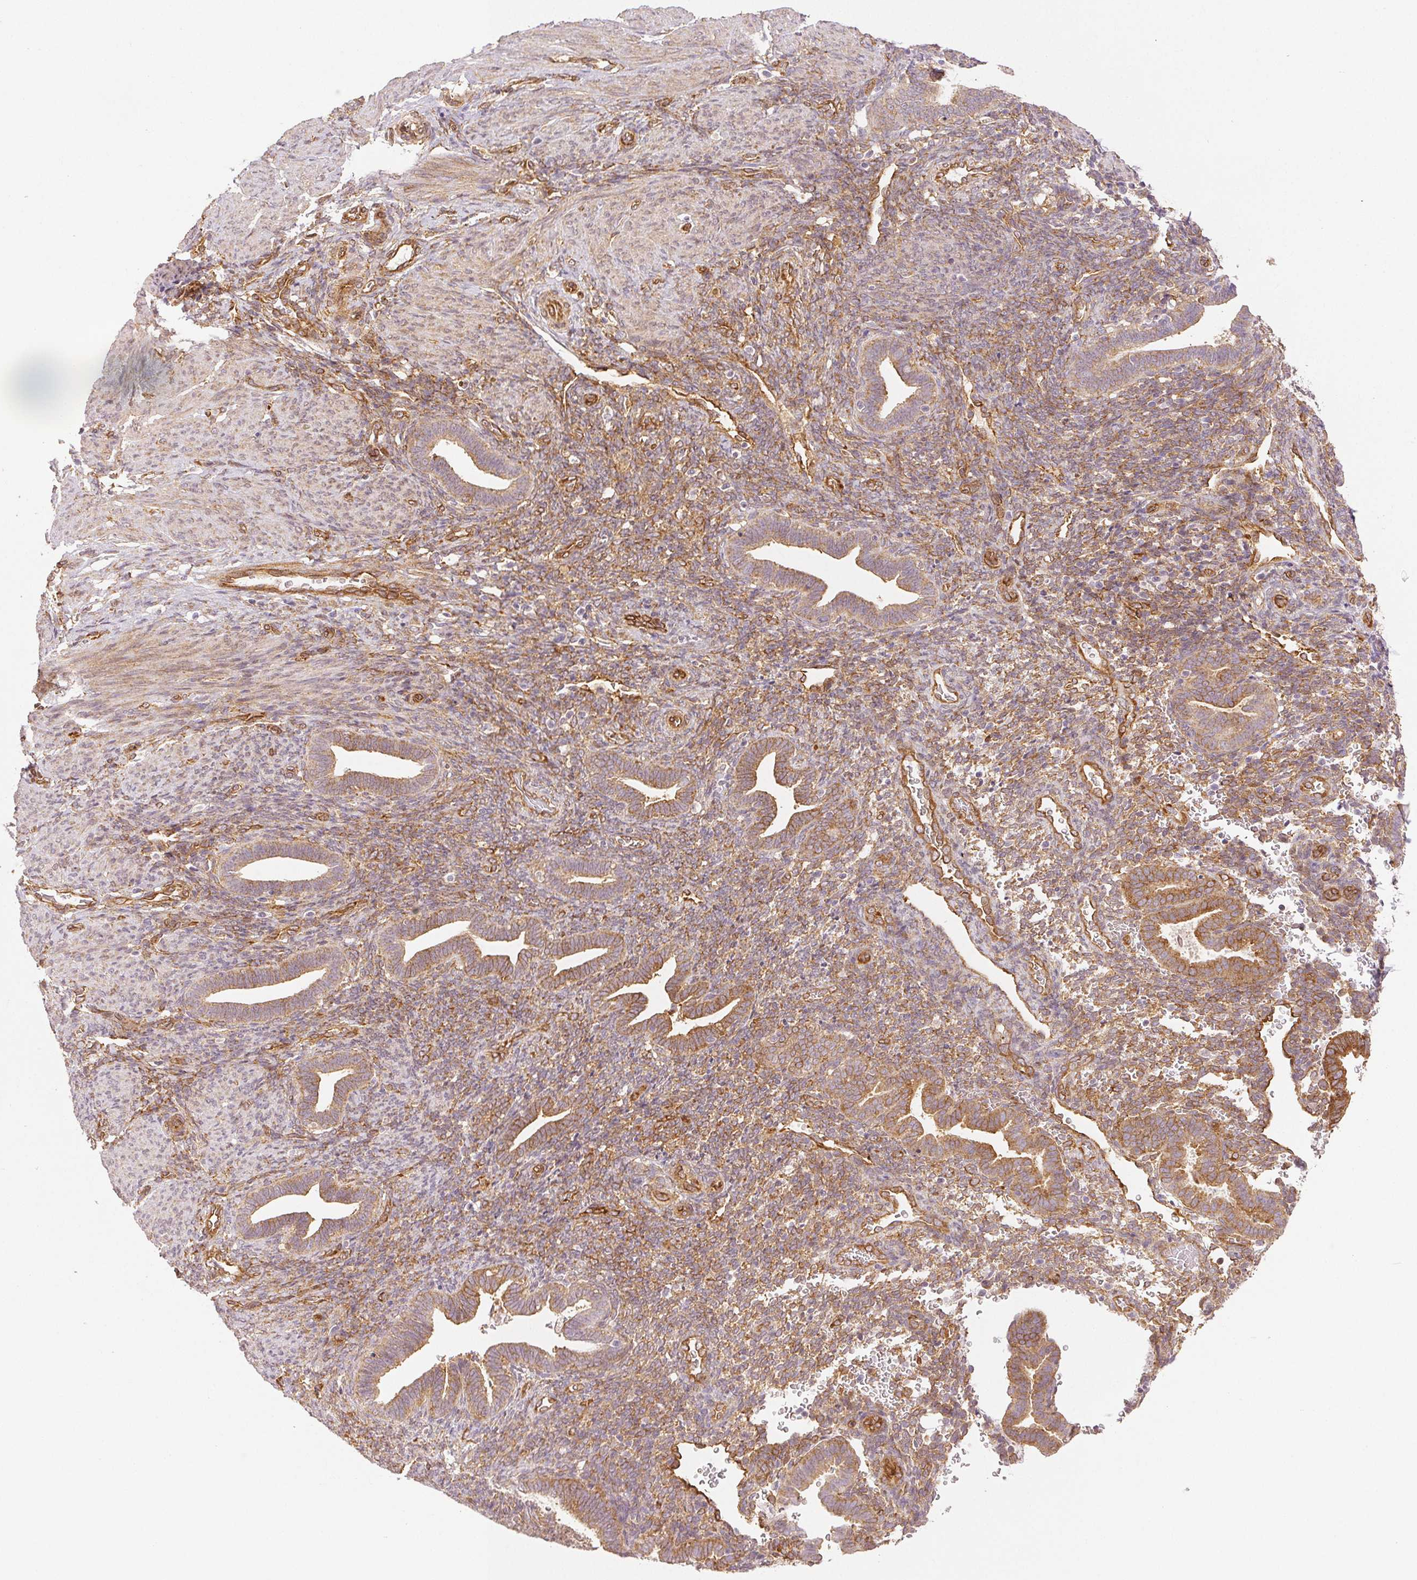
{"staining": {"intensity": "weak", "quantity": "25%-75%", "location": "cytoplasmic/membranous"}, "tissue": "endometrium", "cell_type": "Cells in endometrial stroma", "image_type": "normal", "snomed": [{"axis": "morphology", "description": "Normal tissue, NOS"}, {"axis": "topography", "description": "Endometrium"}], "caption": "Immunohistochemistry staining of benign endometrium, which exhibits low levels of weak cytoplasmic/membranous expression in about 25%-75% of cells in endometrial stroma indicating weak cytoplasmic/membranous protein expression. The staining was performed using DAB (3,3'-diaminobenzidine) (brown) for protein detection and nuclei were counterstained in hematoxylin (blue).", "gene": "DIAPH2", "patient": {"sex": "female", "age": 34}}